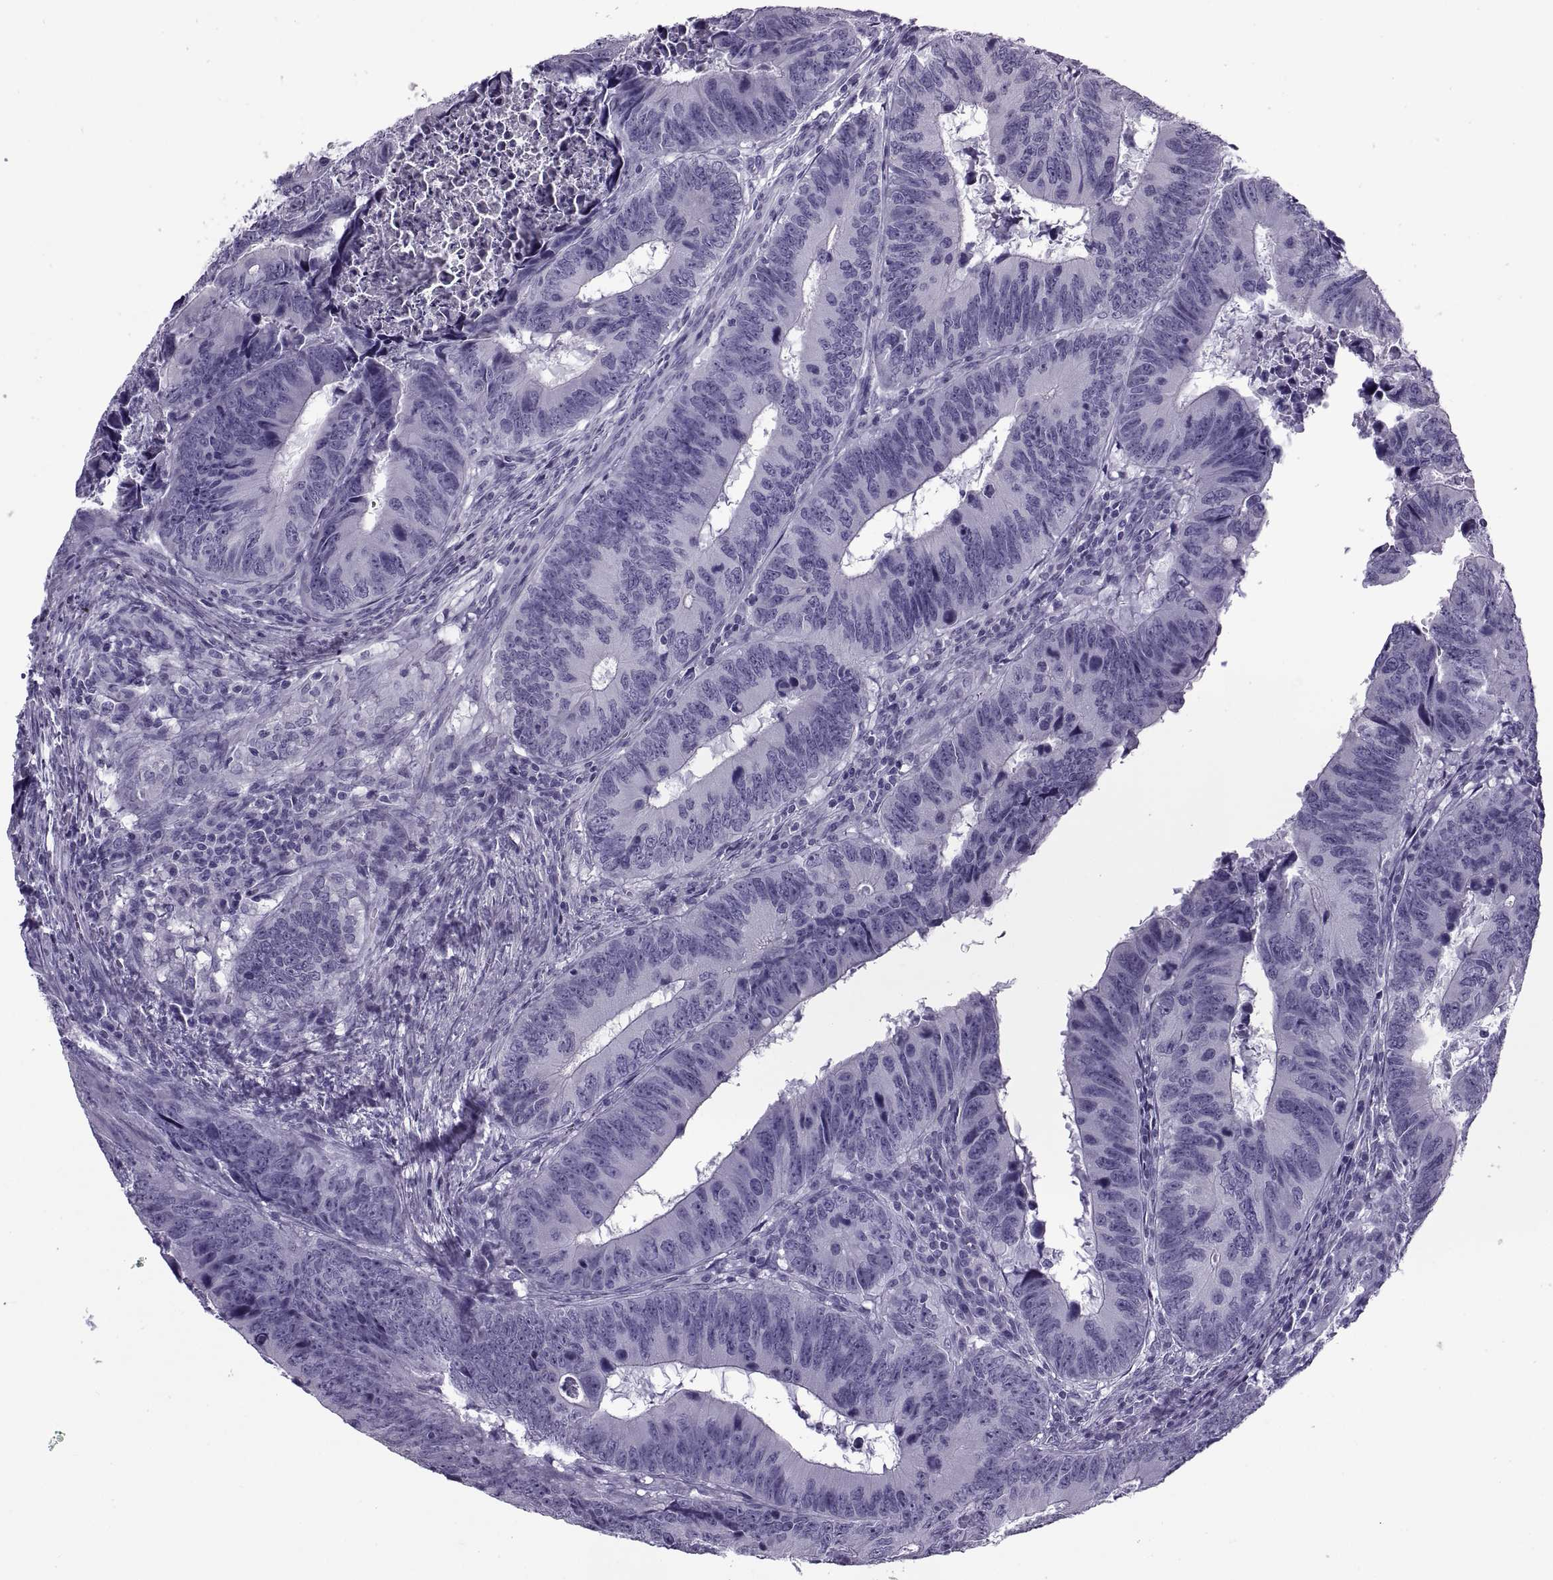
{"staining": {"intensity": "negative", "quantity": "none", "location": "none"}, "tissue": "colorectal cancer", "cell_type": "Tumor cells", "image_type": "cancer", "snomed": [{"axis": "morphology", "description": "Adenocarcinoma, NOS"}, {"axis": "topography", "description": "Colon"}], "caption": "This is an immunohistochemistry histopathology image of colorectal cancer. There is no expression in tumor cells.", "gene": "RLBP1", "patient": {"sex": "female", "age": 82}}